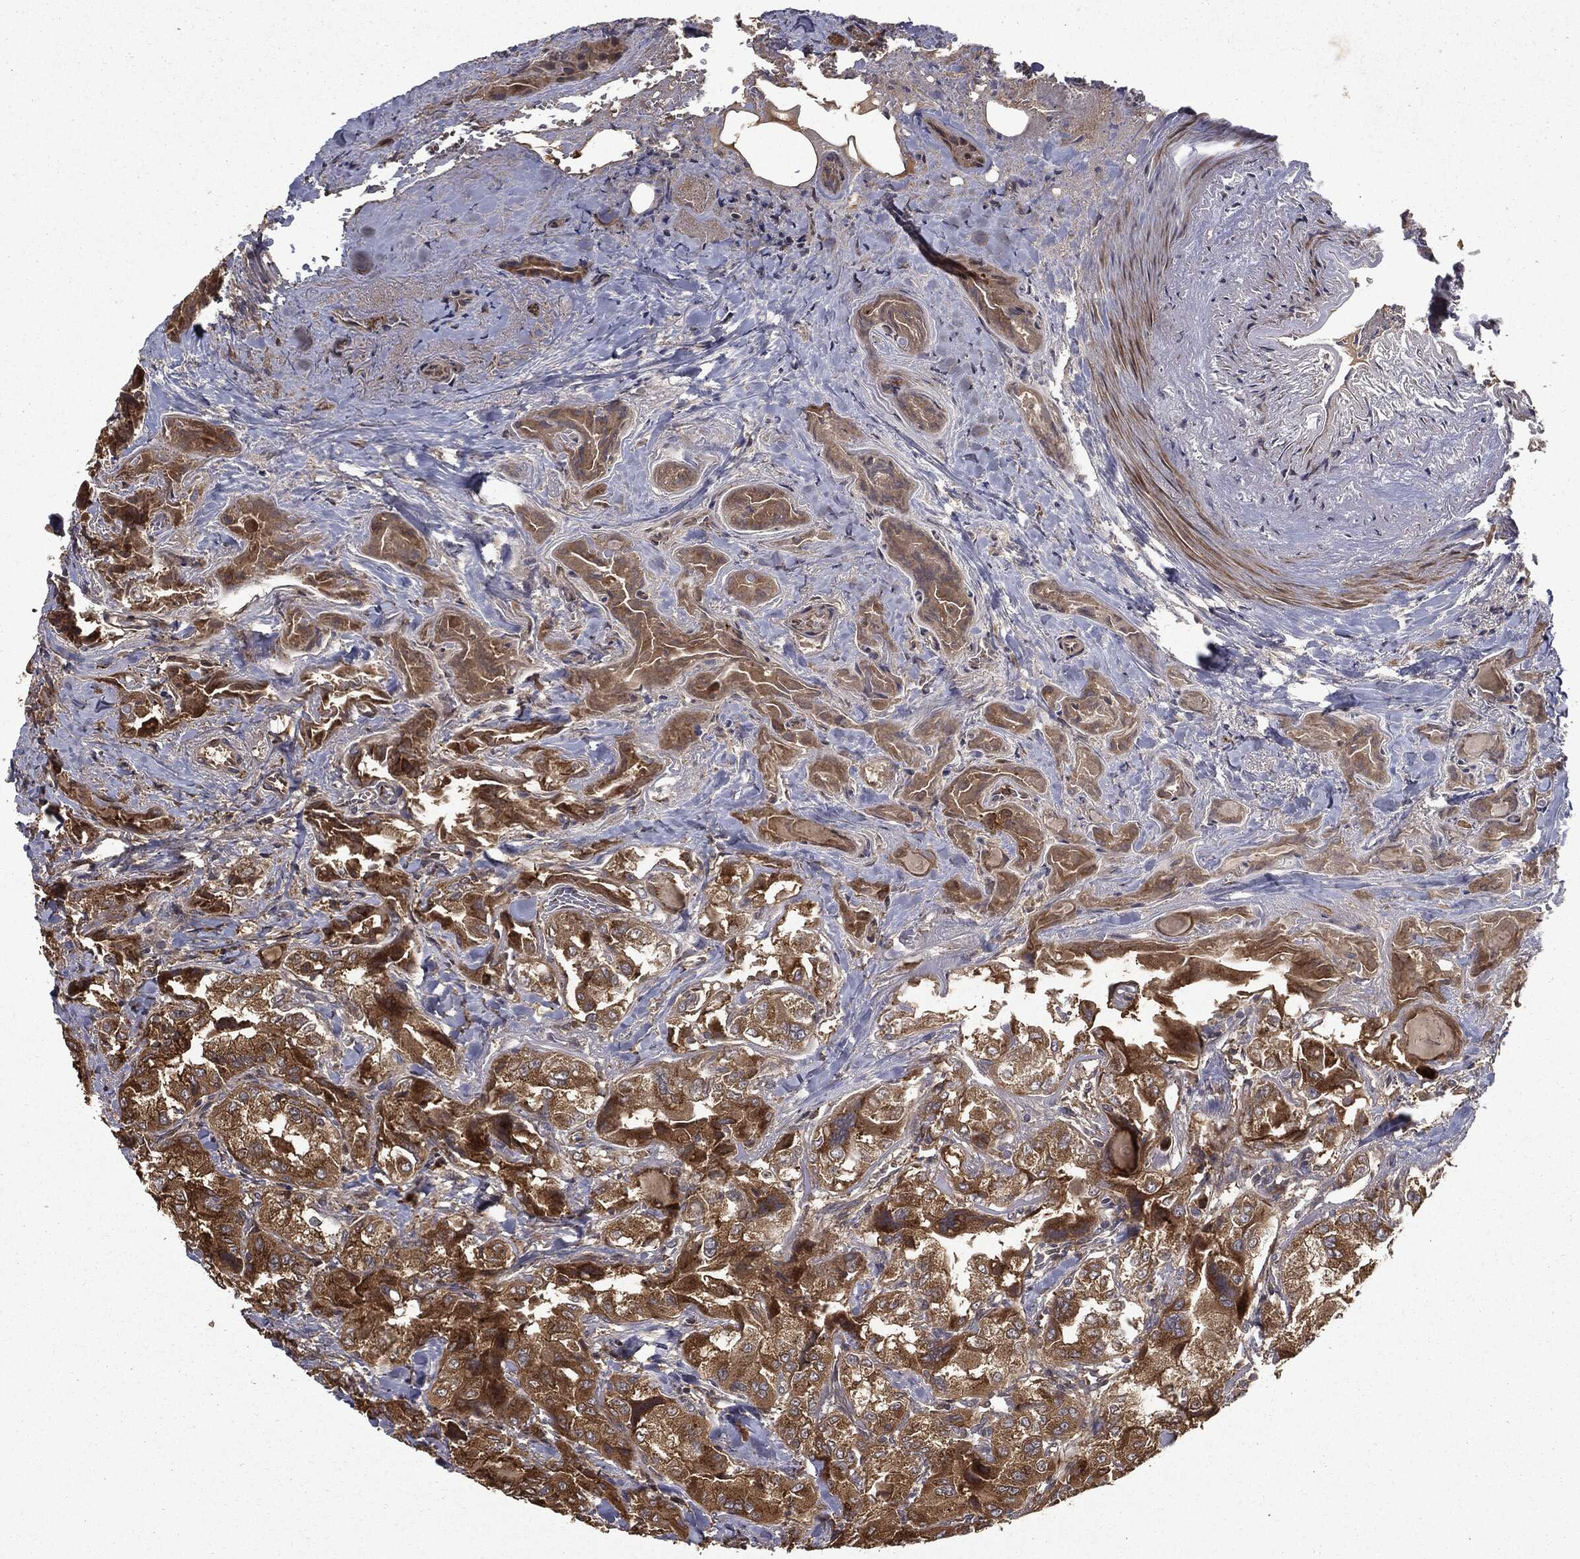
{"staining": {"intensity": "strong", "quantity": ">75%", "location": "cytoplasmic/membranous"}, "tissue": "thyroid cancer", "cell_type": "Tumor cells", "image_type": "cancer", "snomed": [{"axis": "morphology", "description": "Normal tissue, NOS"}, {"axis": "morphology", "description": "Papillary adenocarcinoma, NOS"}, {"axis": "topography", "description": "Thyroid gland"}], "caption": "Immunohistochemical staining of human thyroid cancer shows strong cytoplasmic/membranous protein positivity in approximately >75% of tumor cells.", "gene": "HTT", "patient": {"sex": "female", "age": 66}}